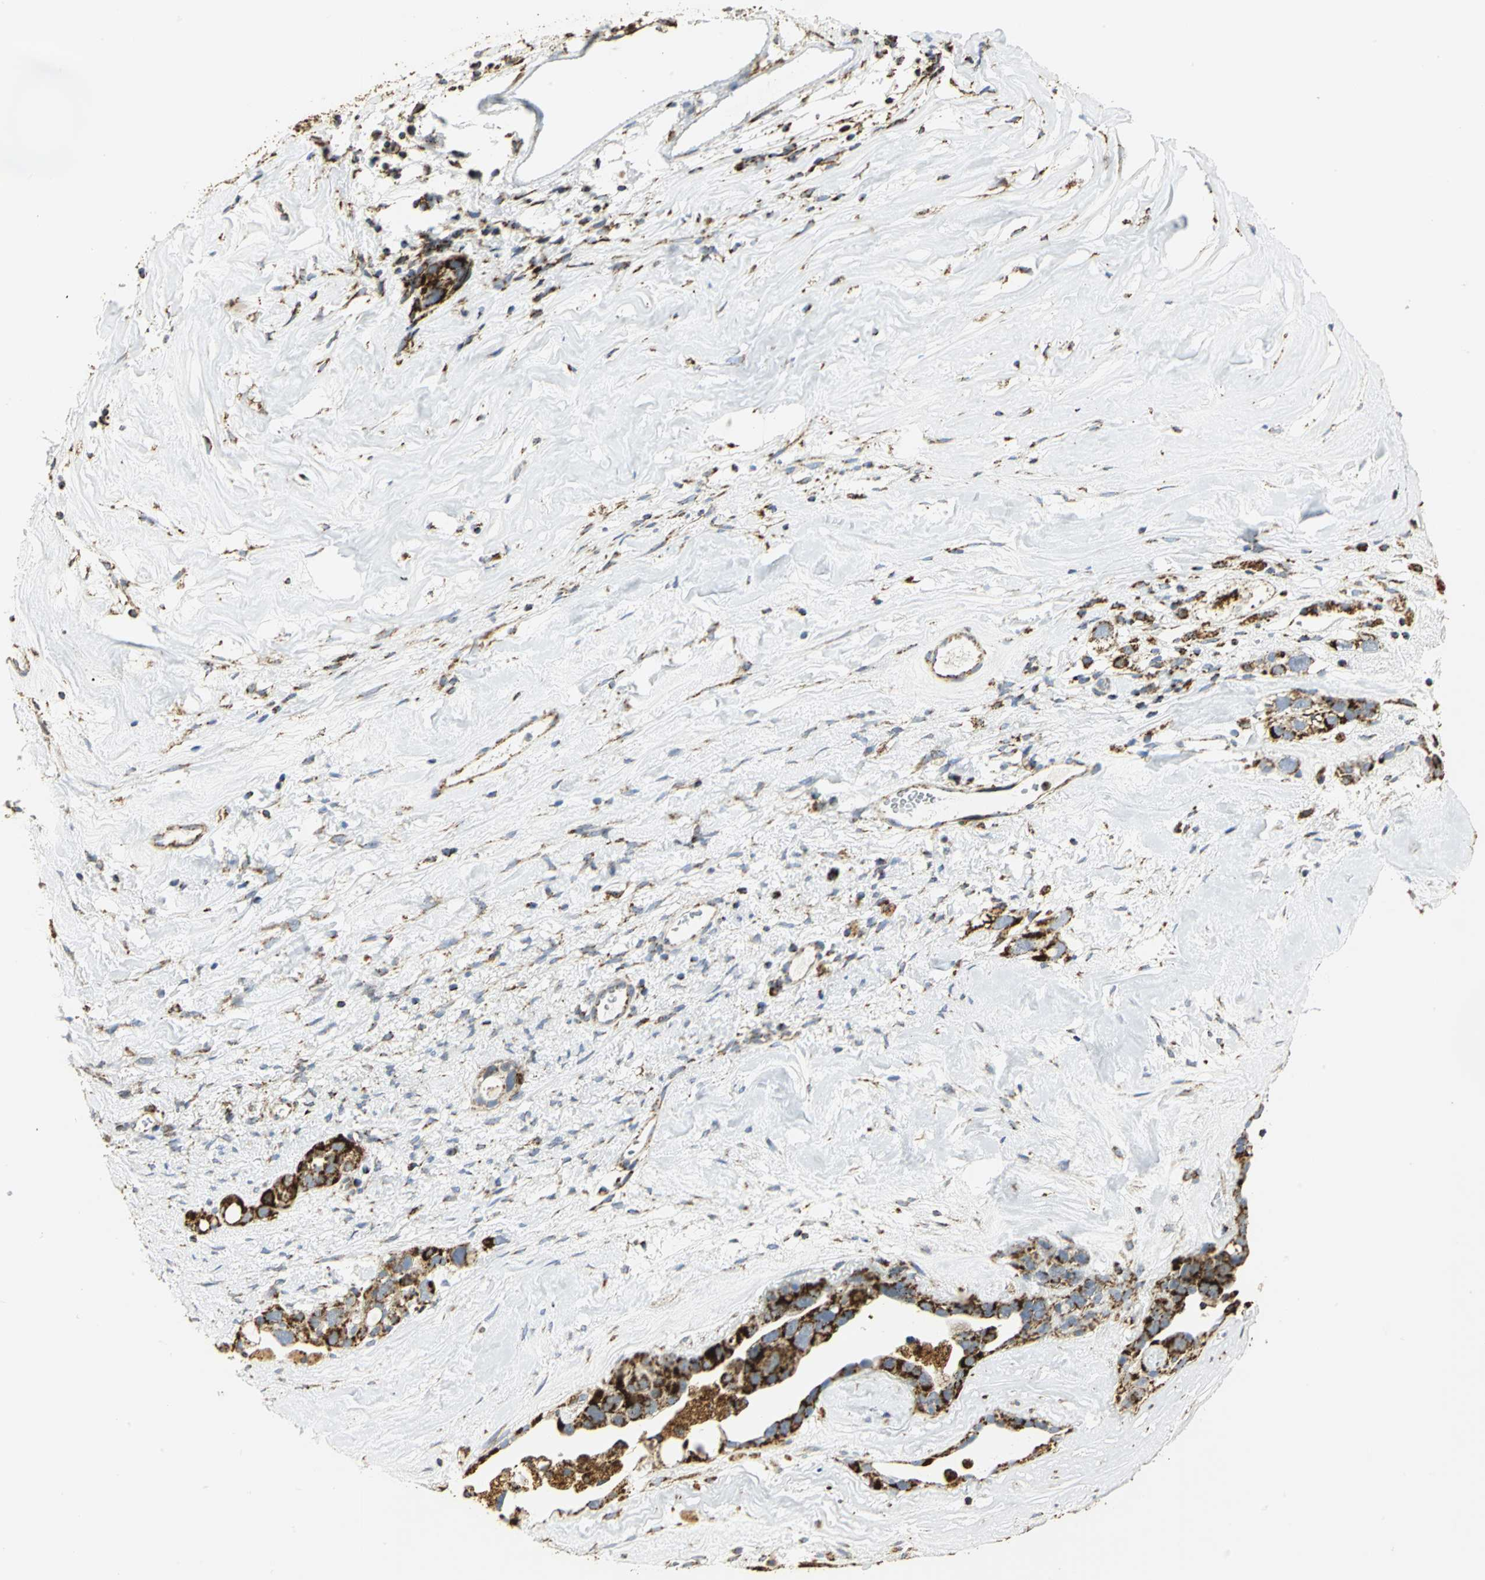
{"staining": {"intensity": "strong", "quantity": ">75%", "location": "cytoplasmic/membranous"}, "tissue": "ovarian cancer", "cell_type": "Tumor cells", "image_type": "cancer", "snomed": [{"axis": "morphology", "description": "Cystadenocarcinoma, serous, NOS"}, {"axis": "topography", "description": "Ovary"}], "caption": "A brown stain shows strong cytoplasmic/membranous positivity of a protein in human ovarian cancer (serous cystadenocarcinoma) tumor cells.", "gene": "VDAC1", "patient": {"sex": "female", "age": 66}}